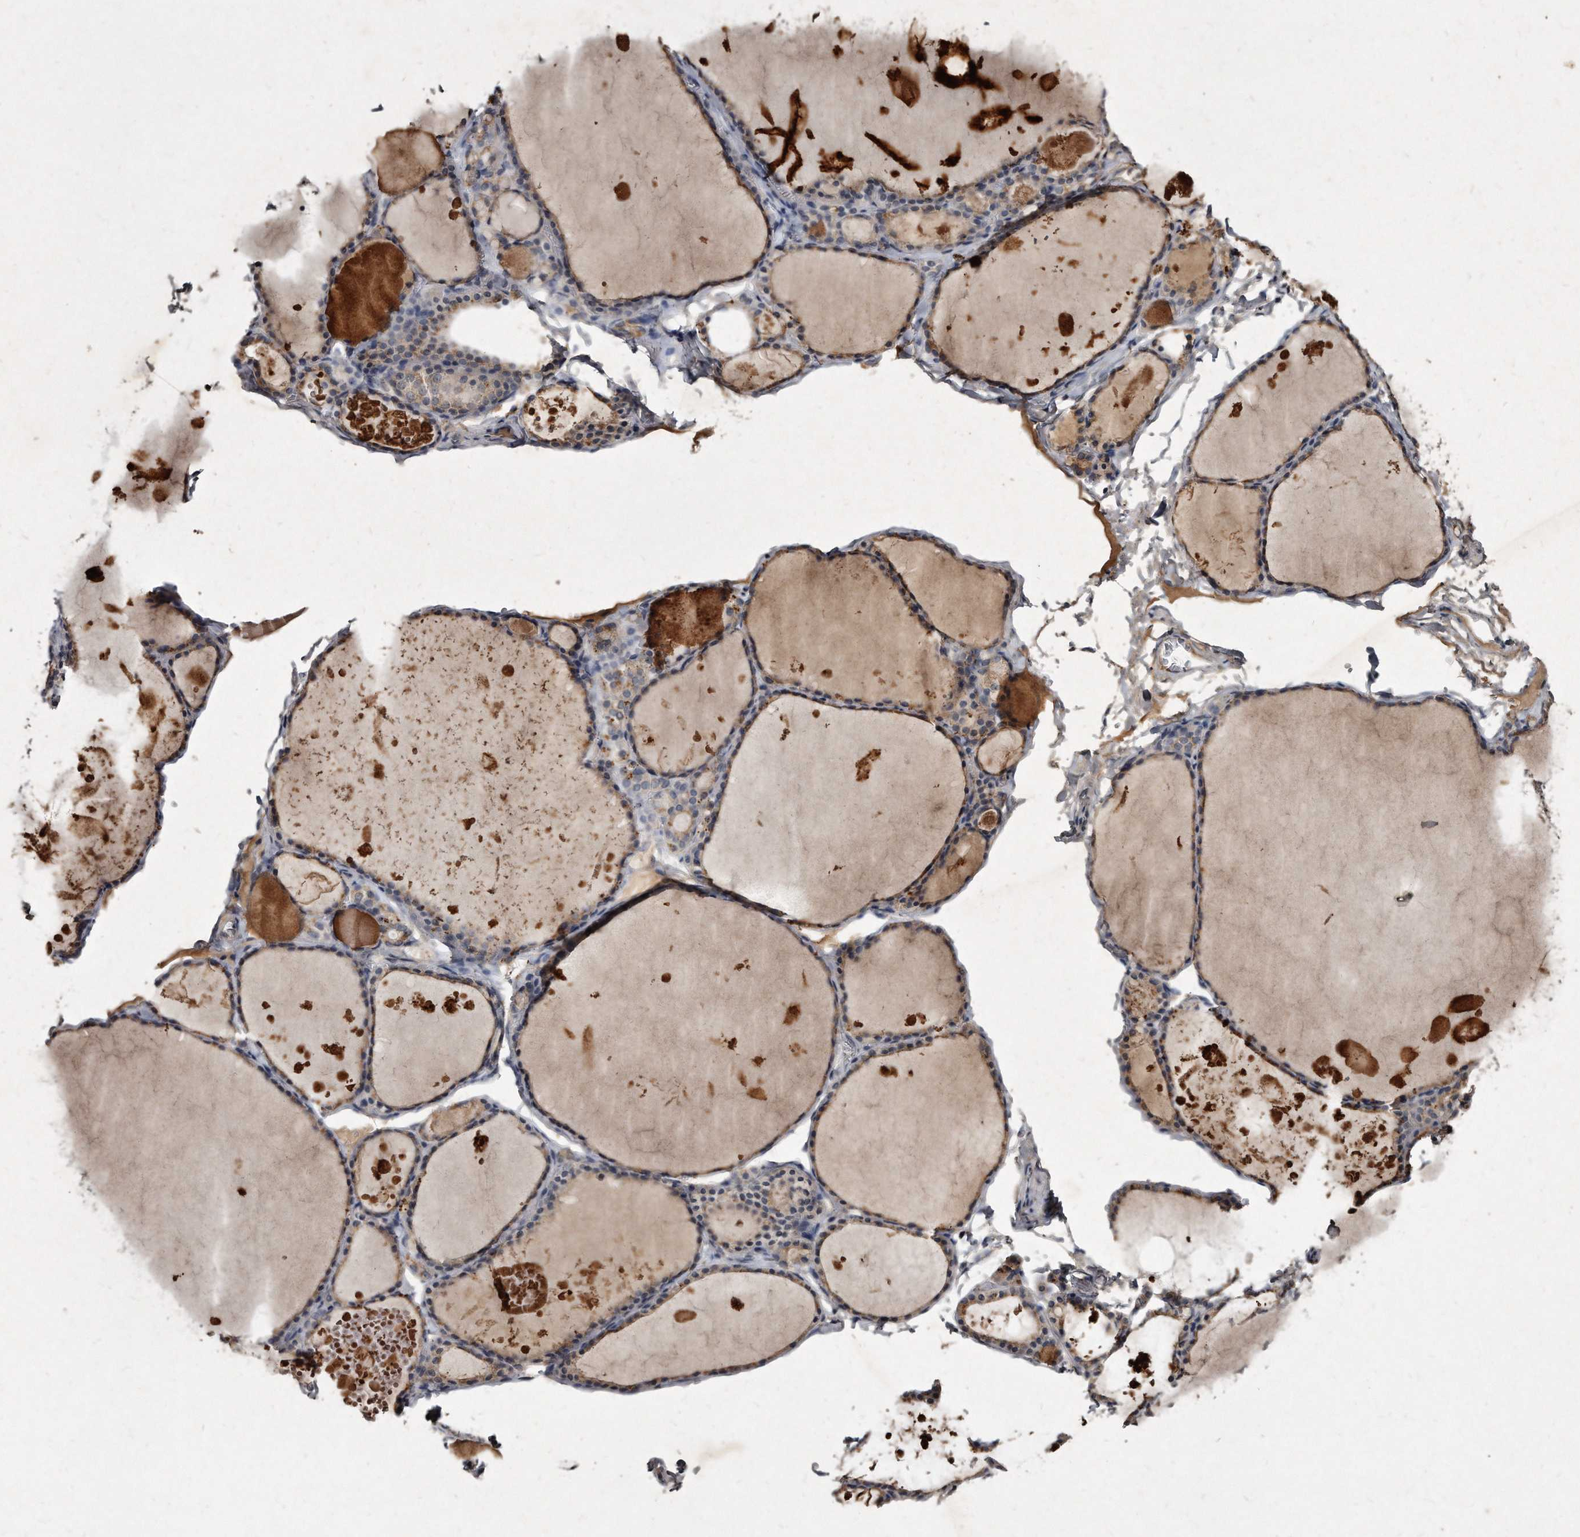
{"staining": {"intensity": "moderate", "quantity": ">75%", "location": "cytoplasmic/membranous"}, "tissue": "thyroid gland", "cell_type": "Glandular cells", "image_type": "normal", "snomed": [{"axis": "morphology", "description": "Normal tissue, NOS"}, {"axis": "topography", "description": "Thyroid gland"}], "caption": "Protein staining by immunohistochemistry demonstrates moderate cytoplasmic/membranous staining in approximately >75% of glandular cells in normal thyroid gland. Immunohistochemistry stains the protein of interest in brown and the nuclei are stained blue.", "gene": "KLHDC3", "patient": {"sex": "male", "age": 56}}